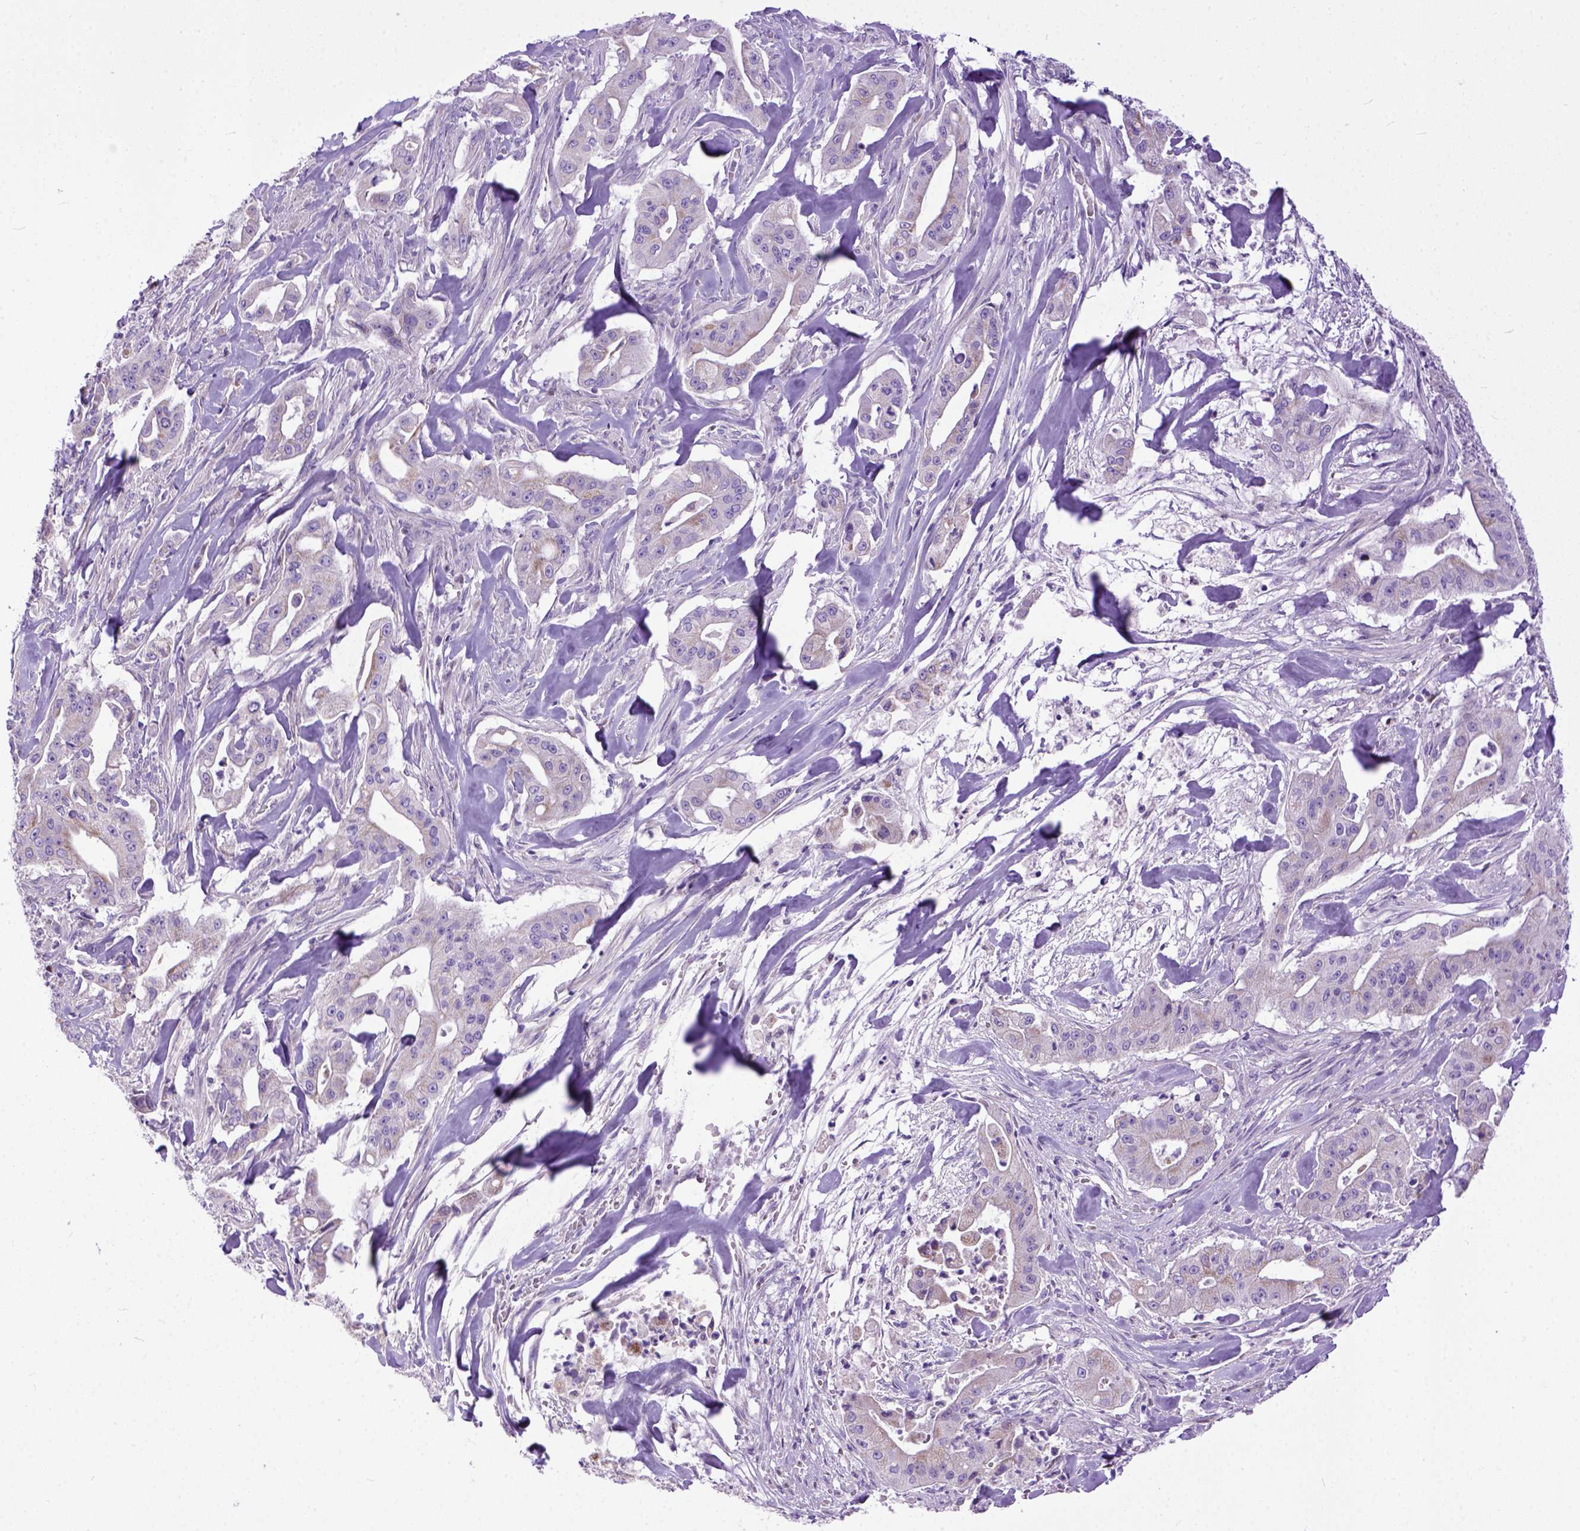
{"staining": {"intensity": "weak", "quantity": "25%-75%", "location": "cytoplasmic/membranous"}, "tissue": "pancreatic cancer", "cell_type": "Tumor cells", "image_type": "cancer", "snomed": [{"axis": "morphology", "description": "Normal tissue, NOS"}, {"axis": "morphology", "description": "Inflammation, NOS"}, {"axis": "morphology", "description": "Adenocarcinoma, NOS"}, {"axis": "topography", "description": "Pancreas"}], "caption": "Protein staining of pancreatic adenocarcinoma tissue demonstrates weak cytoplasmic/membranous staining in about 25%-75% of tumor cells.", "gene": "CRB1", "patient": {"sex": "male", "age": 57}}